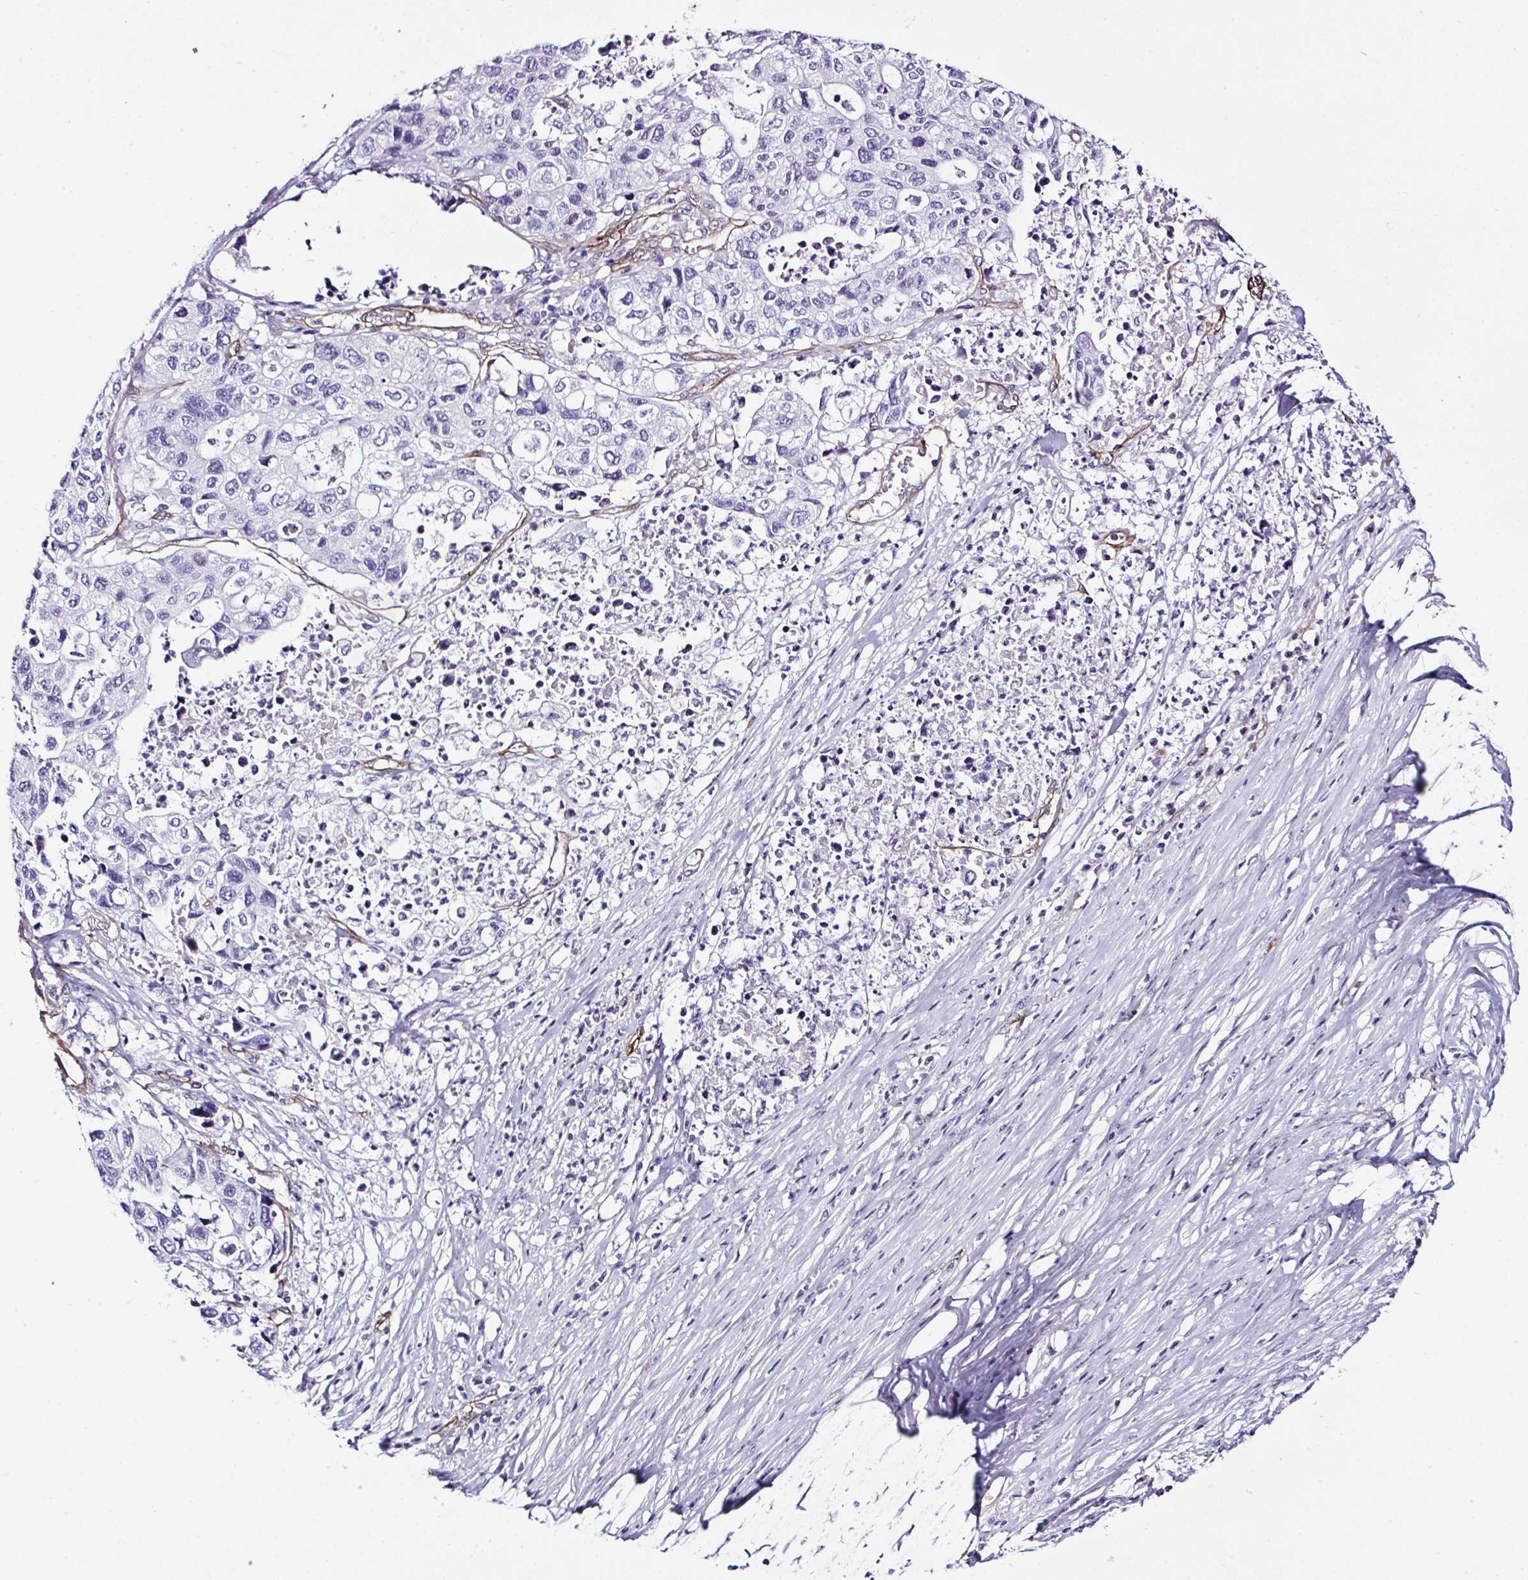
{"staining": {"intensity": "negative", "quantity": "none", "location": "none"}, "tissue": "stomach cancer", "cell_type": "Tumor cells", "image_type": "cancer", "snomed": [{"axis": "morphology", "description": "Adenocarcinoma, NOS"}, {"axis": "topography", "description": "Stomach, upper"}], "caption": "This is an immunohistochemistry image of stomach cancer (adenocarcinoma). There is no expression in tumor cells.", "gene": "FBXO34", "patient": {"sex": "female", "age": 67}}